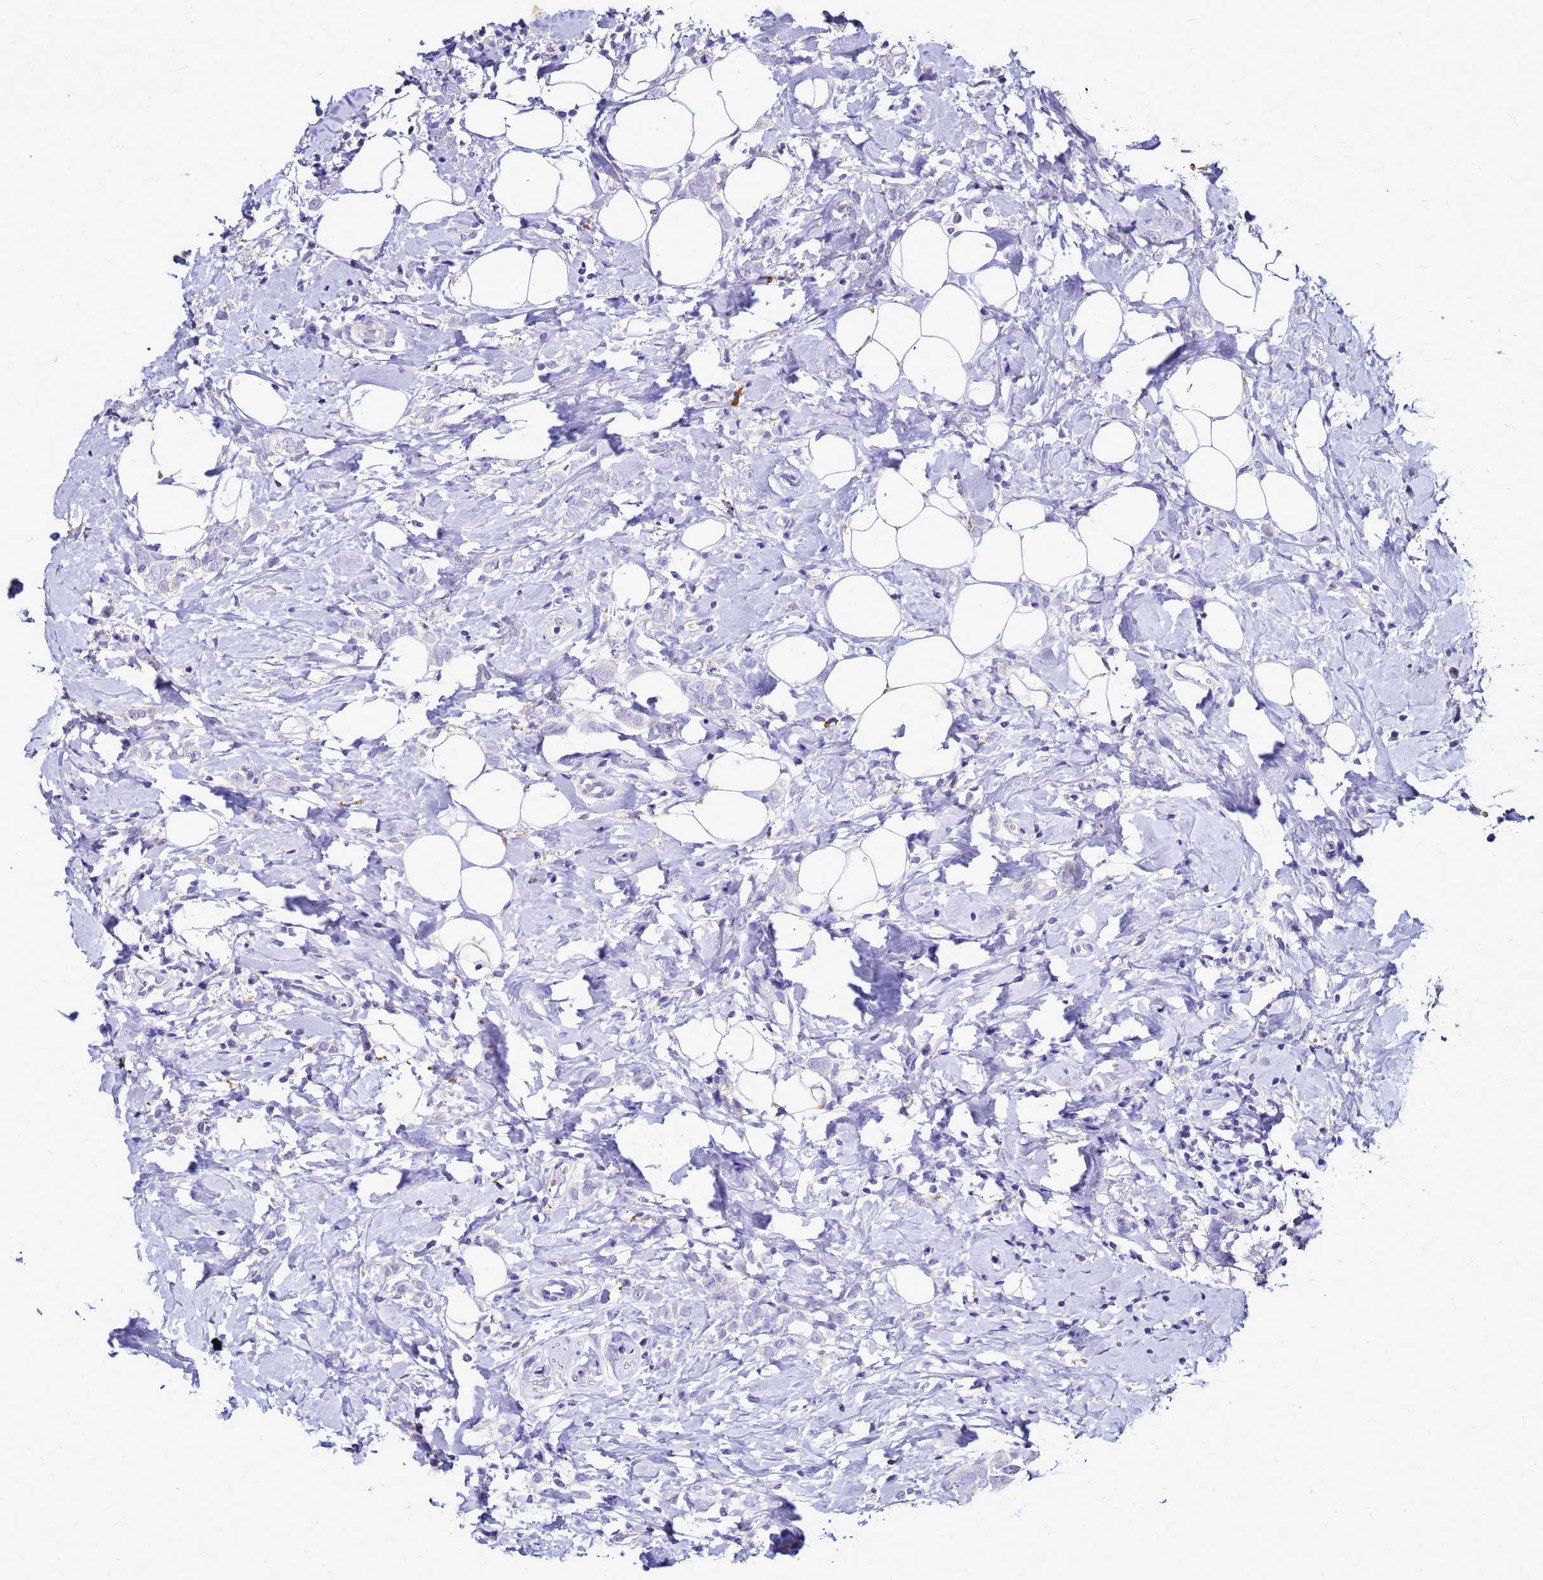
{"staining": {"intensity": "negative", "quantity": "none", "location": "none"}, "tissue": "breast cancer", "cell_type": "Tumor cells", "image_type": "cancer", "snomed": [{"axis": "morphology", "description": "Lobular carcinoma"}, {"axis": "topography", "description": "Breast"}], "caption": "The micrograph reveals no significant expression in tumor cells of breast cancer. Nuclei are stained in blue.", "gene": "S100A2", "patient": {"sex": "female", "age": 47}}